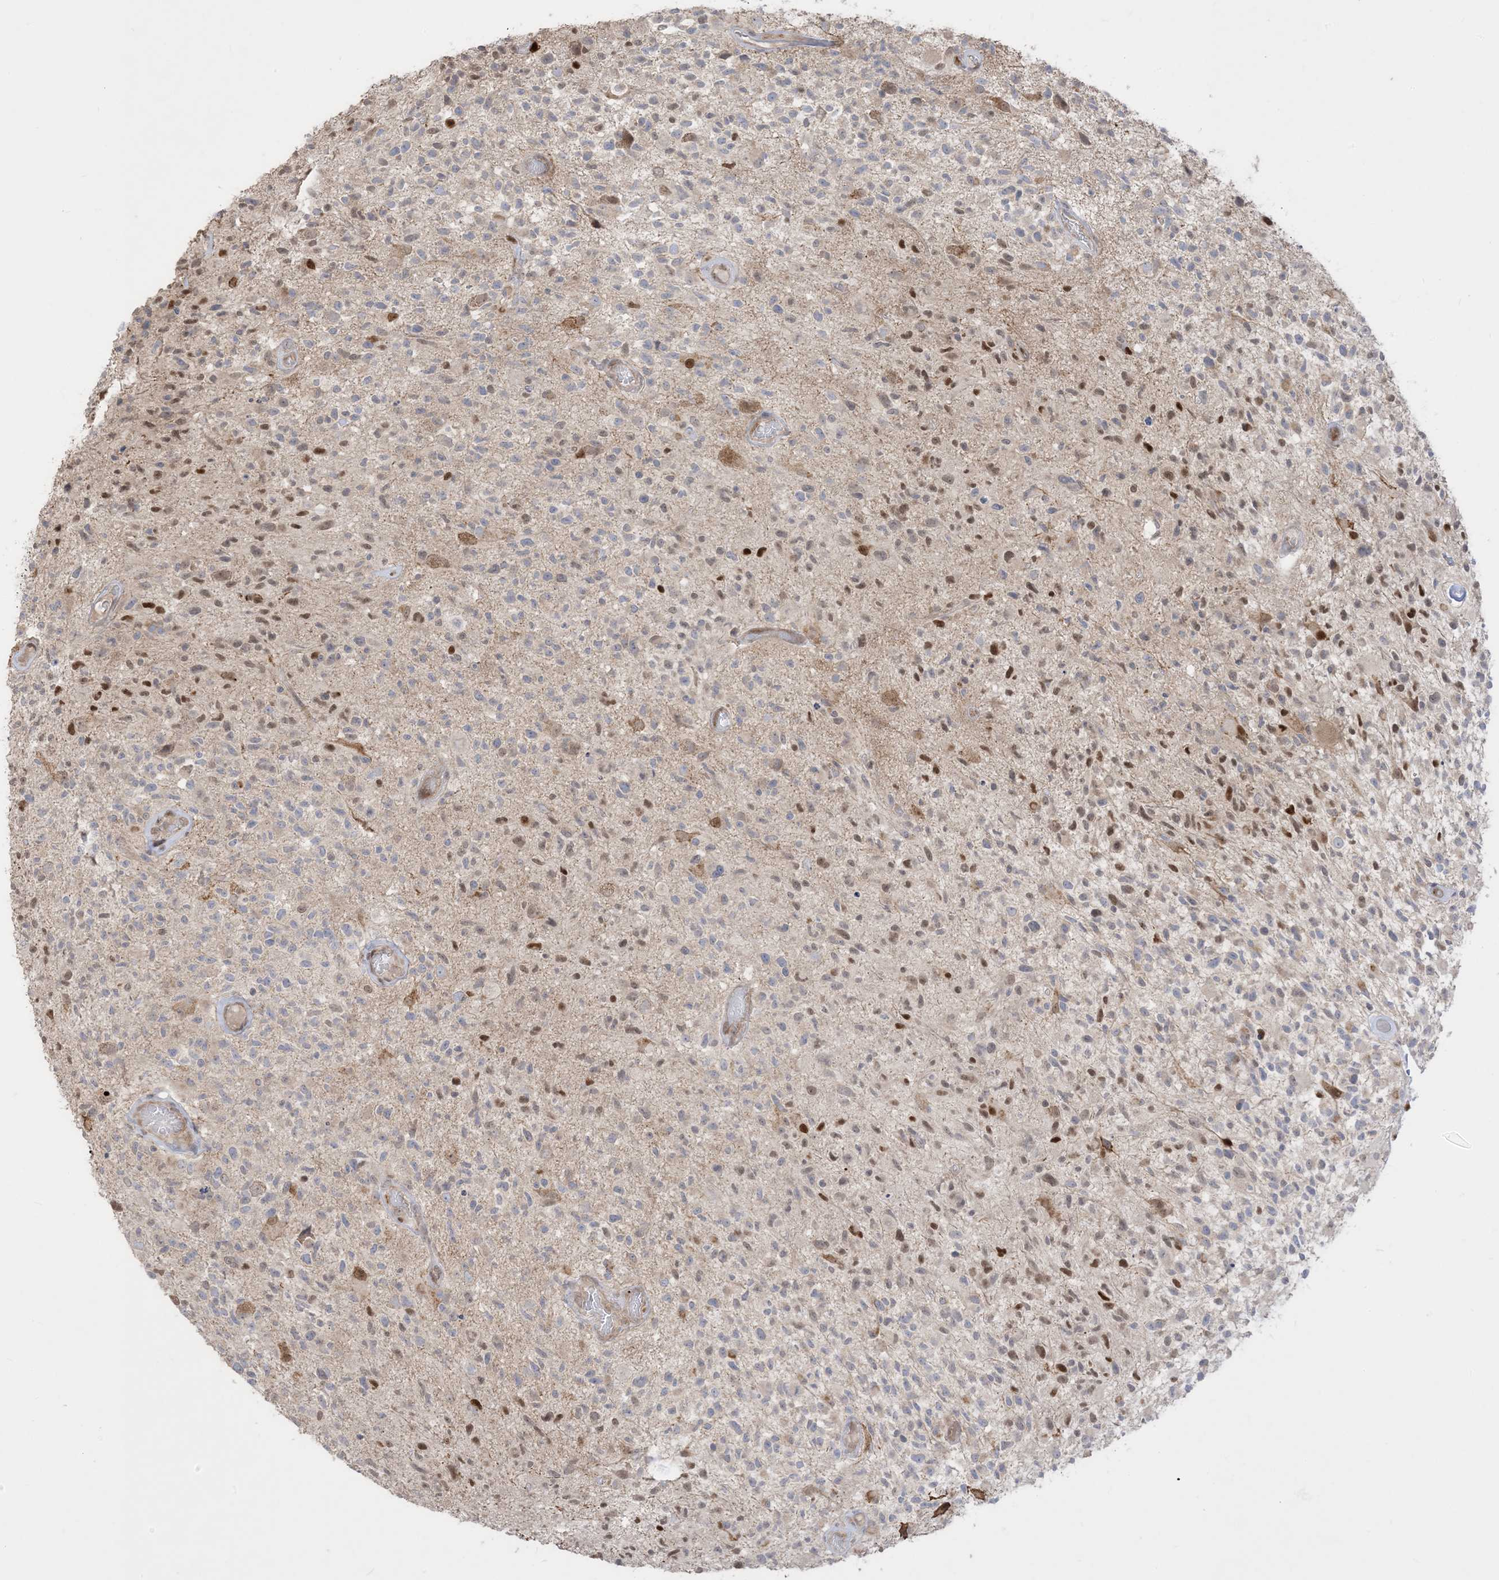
{"staining": {"intensity": "moderate", "quantity": "<25%", "location": "nuclear"}, "tissue": "glioma", "cell_type": "Tumor cells", "image_type": "cancer", "snomed": [{"axis": "morphology", "description": "Glioma, malignant, High grade"}, {"axis": "morphology", "description": "Glioblastoma, NOS"}, {"axis": "topography", "description": "Brain"}], "caption": "This histopathology image demonstrates glioma stained with IHC to label a protein in brown. The nuclear of tumor cells show moderate positivity for the protein. Nuclei are counter-stained blue.", "gene": "BHLHE40", "patient": {"sex": "male", "age": 60}}